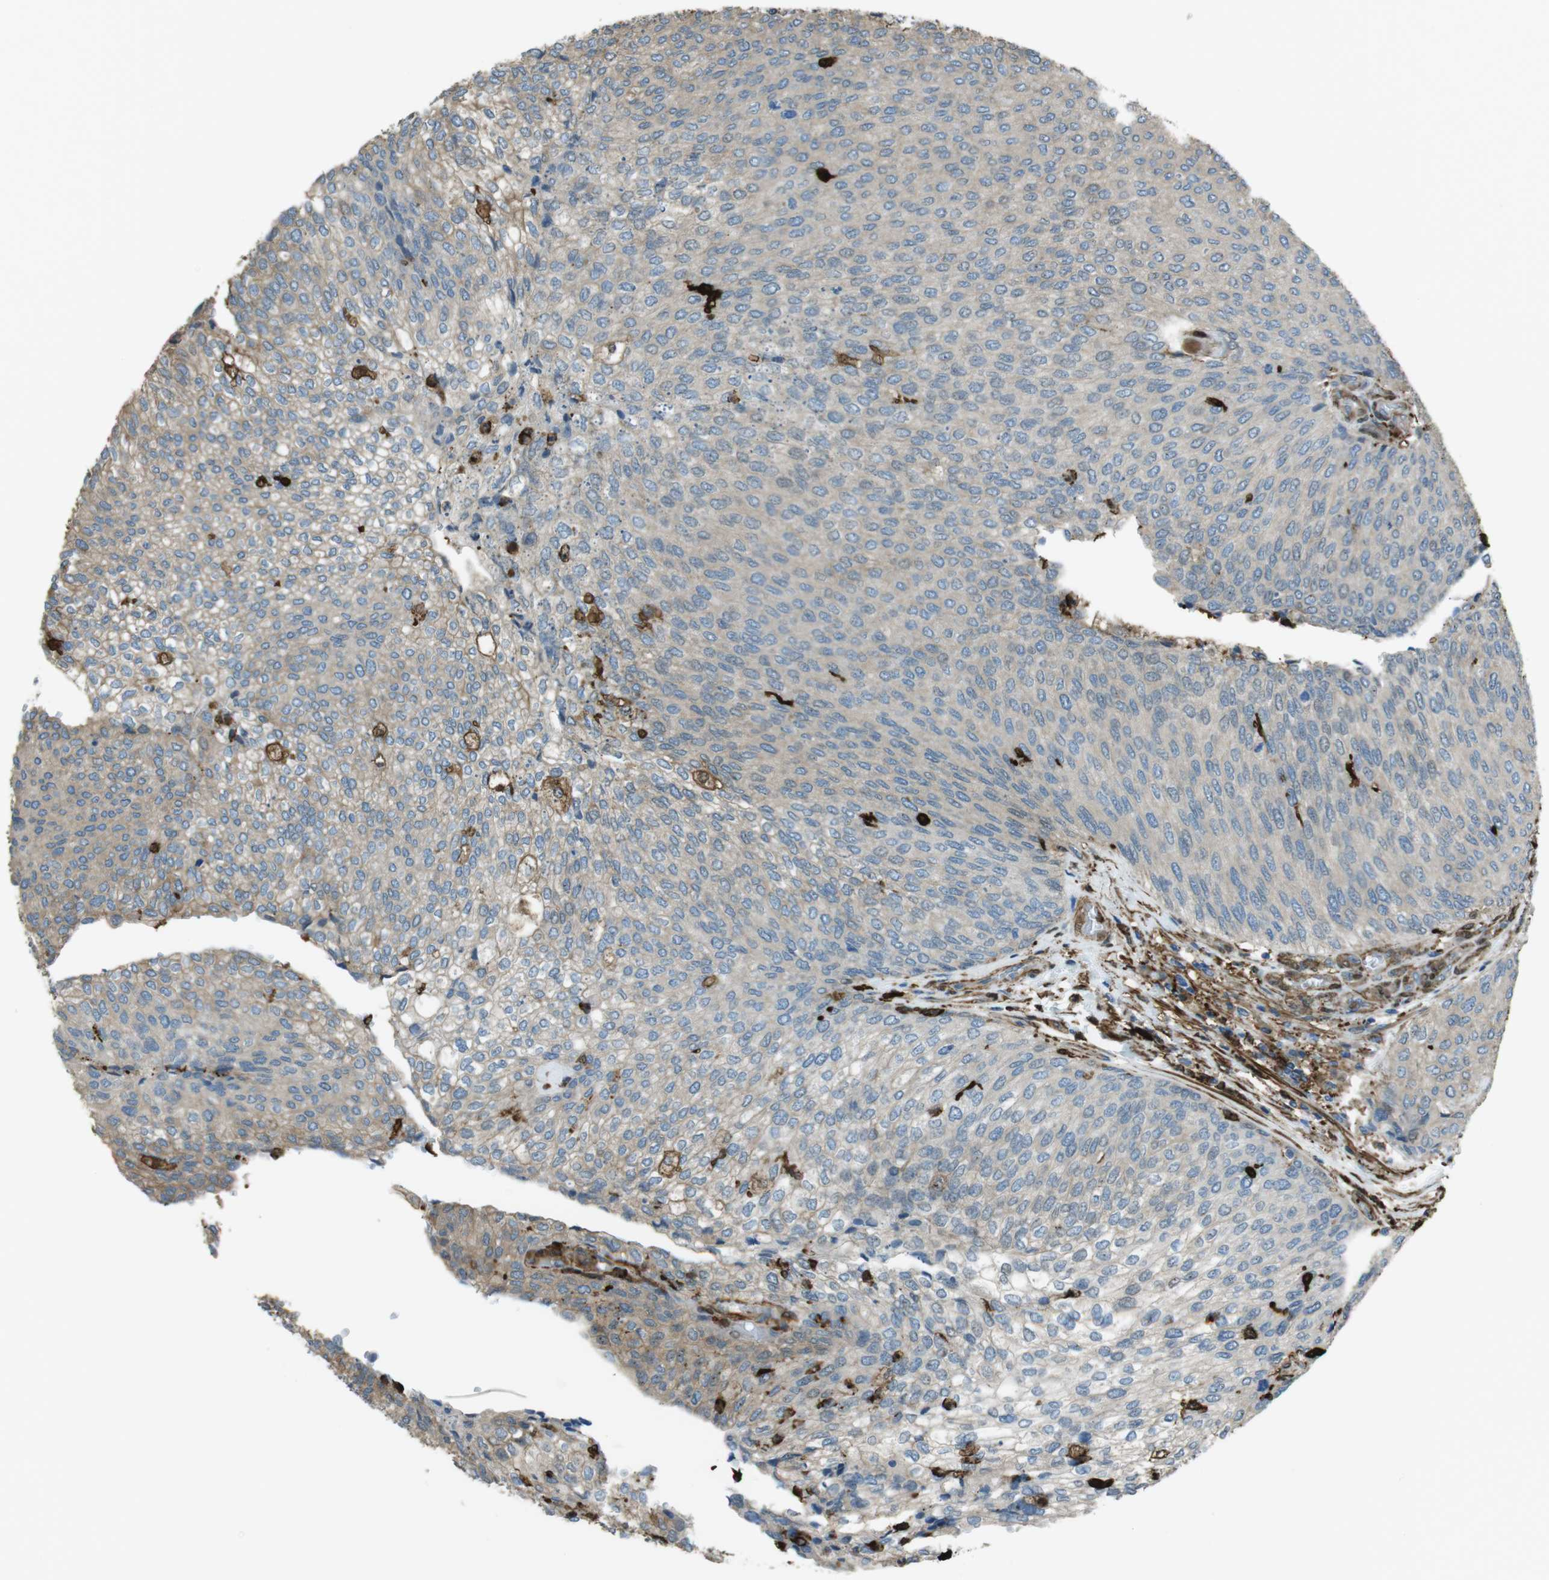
{"staining": {"intensity": "weak", "quantity": "<25%", "location": "cytoplasmic/membranous"}, "tissue": "urothelial cancer", "cell_type": "Tumor cells", "image_type": "cancer", "snomed": [{"axis": "morphology", "description": "Urothelial carcinoma, Low grade"}, {"axis": "topography", "description": "Urinary bladder"}], "caption": "Urothelial carcinoma (low-grade) stained for a protein using IHC reveals no staining tumor cells.", "gene": "SFT2D1", "patient": {"sex": "female", "age": 79}}